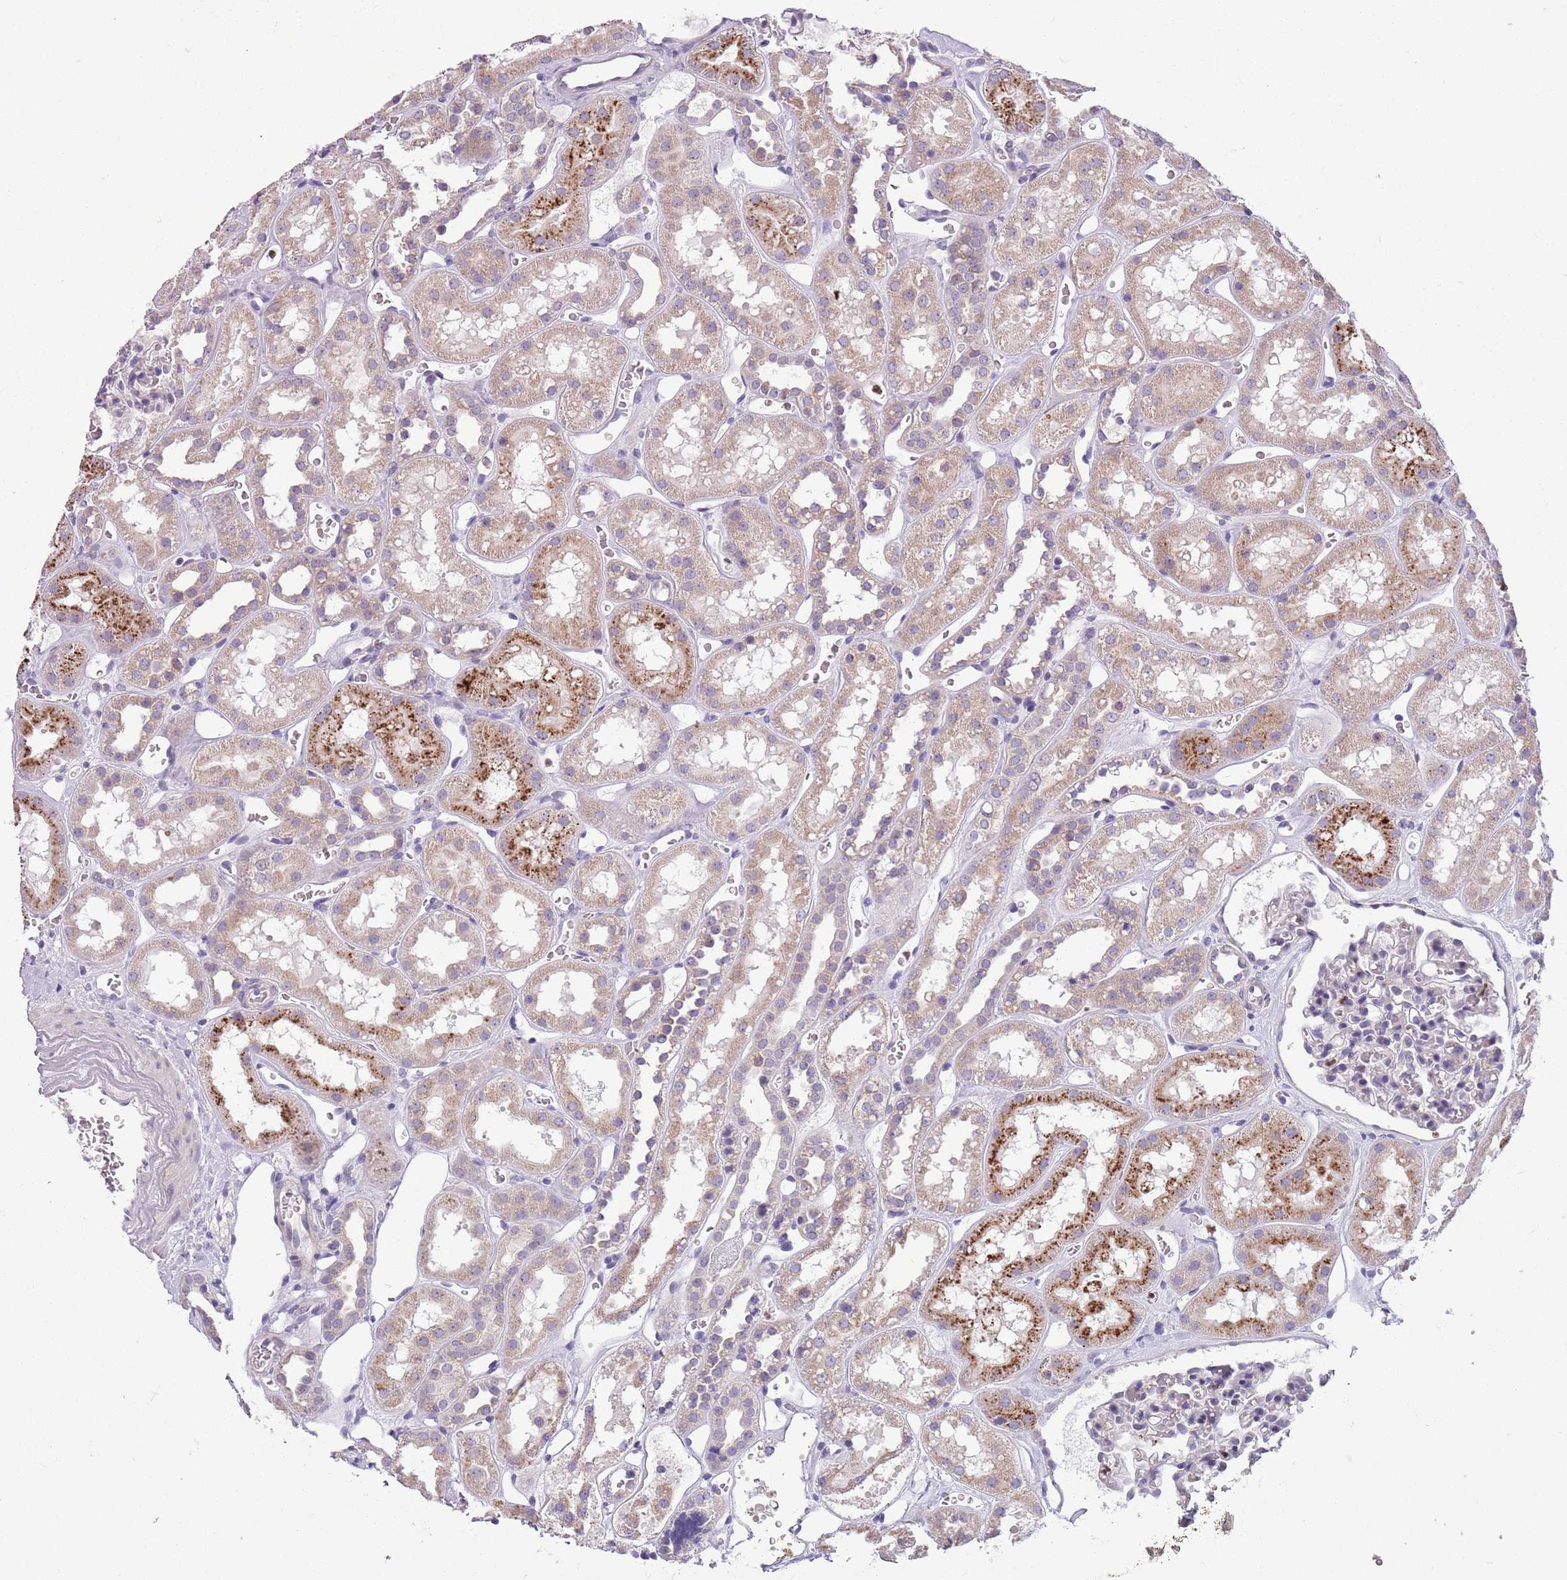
{"staining": {"intensity": "negative", "quantity": "none", "location": "none"}, "tissue": "kidney", "cell_type": "Cells in glomeruli", "image_type": "normal", "snomed": [{"axis": "morphology", "description": "Normal tissue, NOS"}, {"axis": "topography", "description": "Kidney"}], "caption": "Cells in glomeruli are negative for protein expression in normal human kidney. The staining is performed using DAB brown chromogen with nuclei counter-stained in using hematoxylin.", "gene": "ADCY7", "patient": {"sex": "female", "age": 41}}